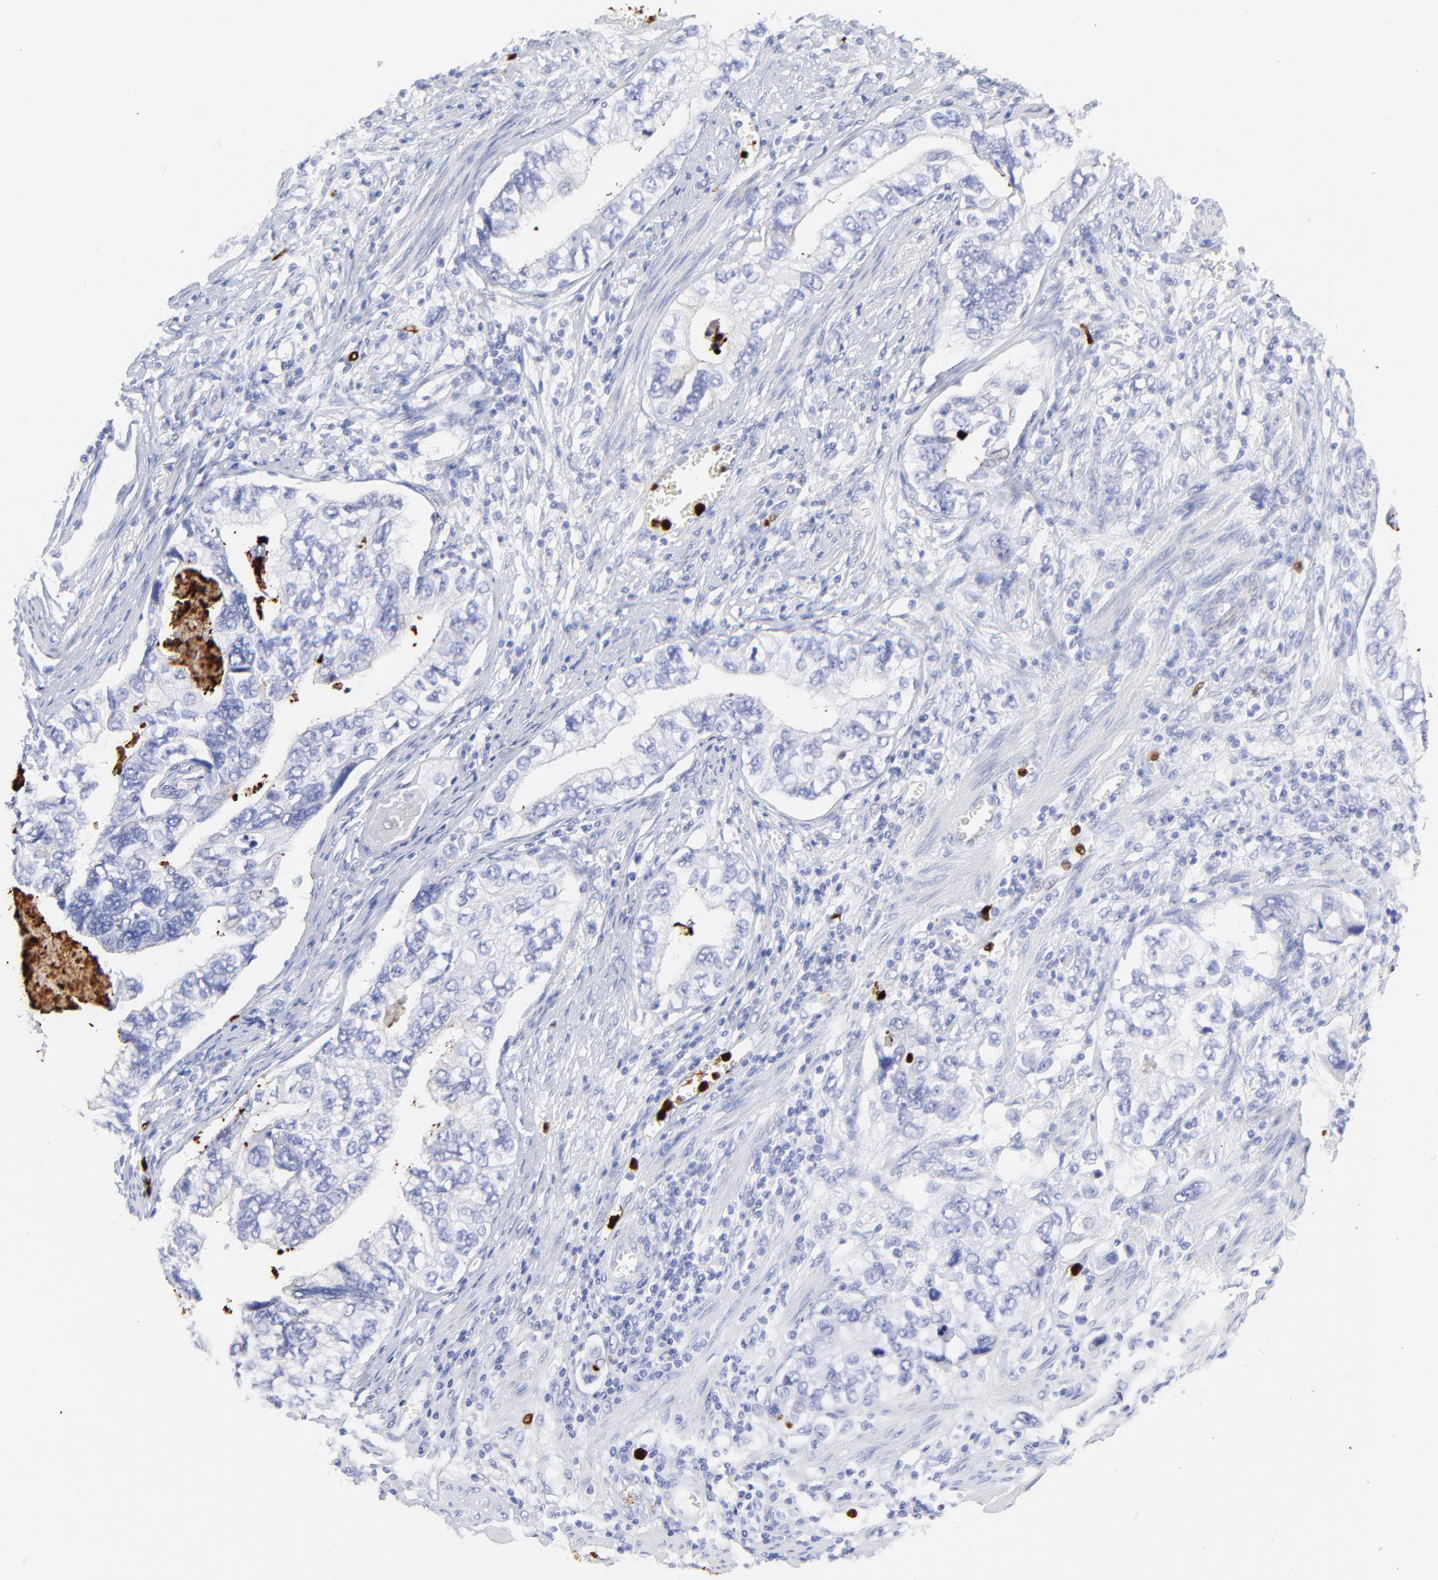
{"staining": {"intensity": "negative", "quantity": "none", "location": "none"}, "tissue": "stomach cancer", "cell_type": "Tumor cells", "image_type": "cancer", "snomed": [{"axis": "morphology", "description": "Adenocarcinoma, NOS"}, {"axis": "topography", "description": "Pancreas"}, {"axis": "topography", "description": "Stomach, upper"}], "caption": "This micrograph is of stomach adenocarcinoma stained with immunohistochemistry to label a protein in brown with the nuclei are counter-stained blue. There is no expression in tumor cells. (Brightfield microscopy of DAB immunohistochemistry (IHC) at high magnification).", "gene": "S100A12", "patient": {"sex": "male", "age": 77}}